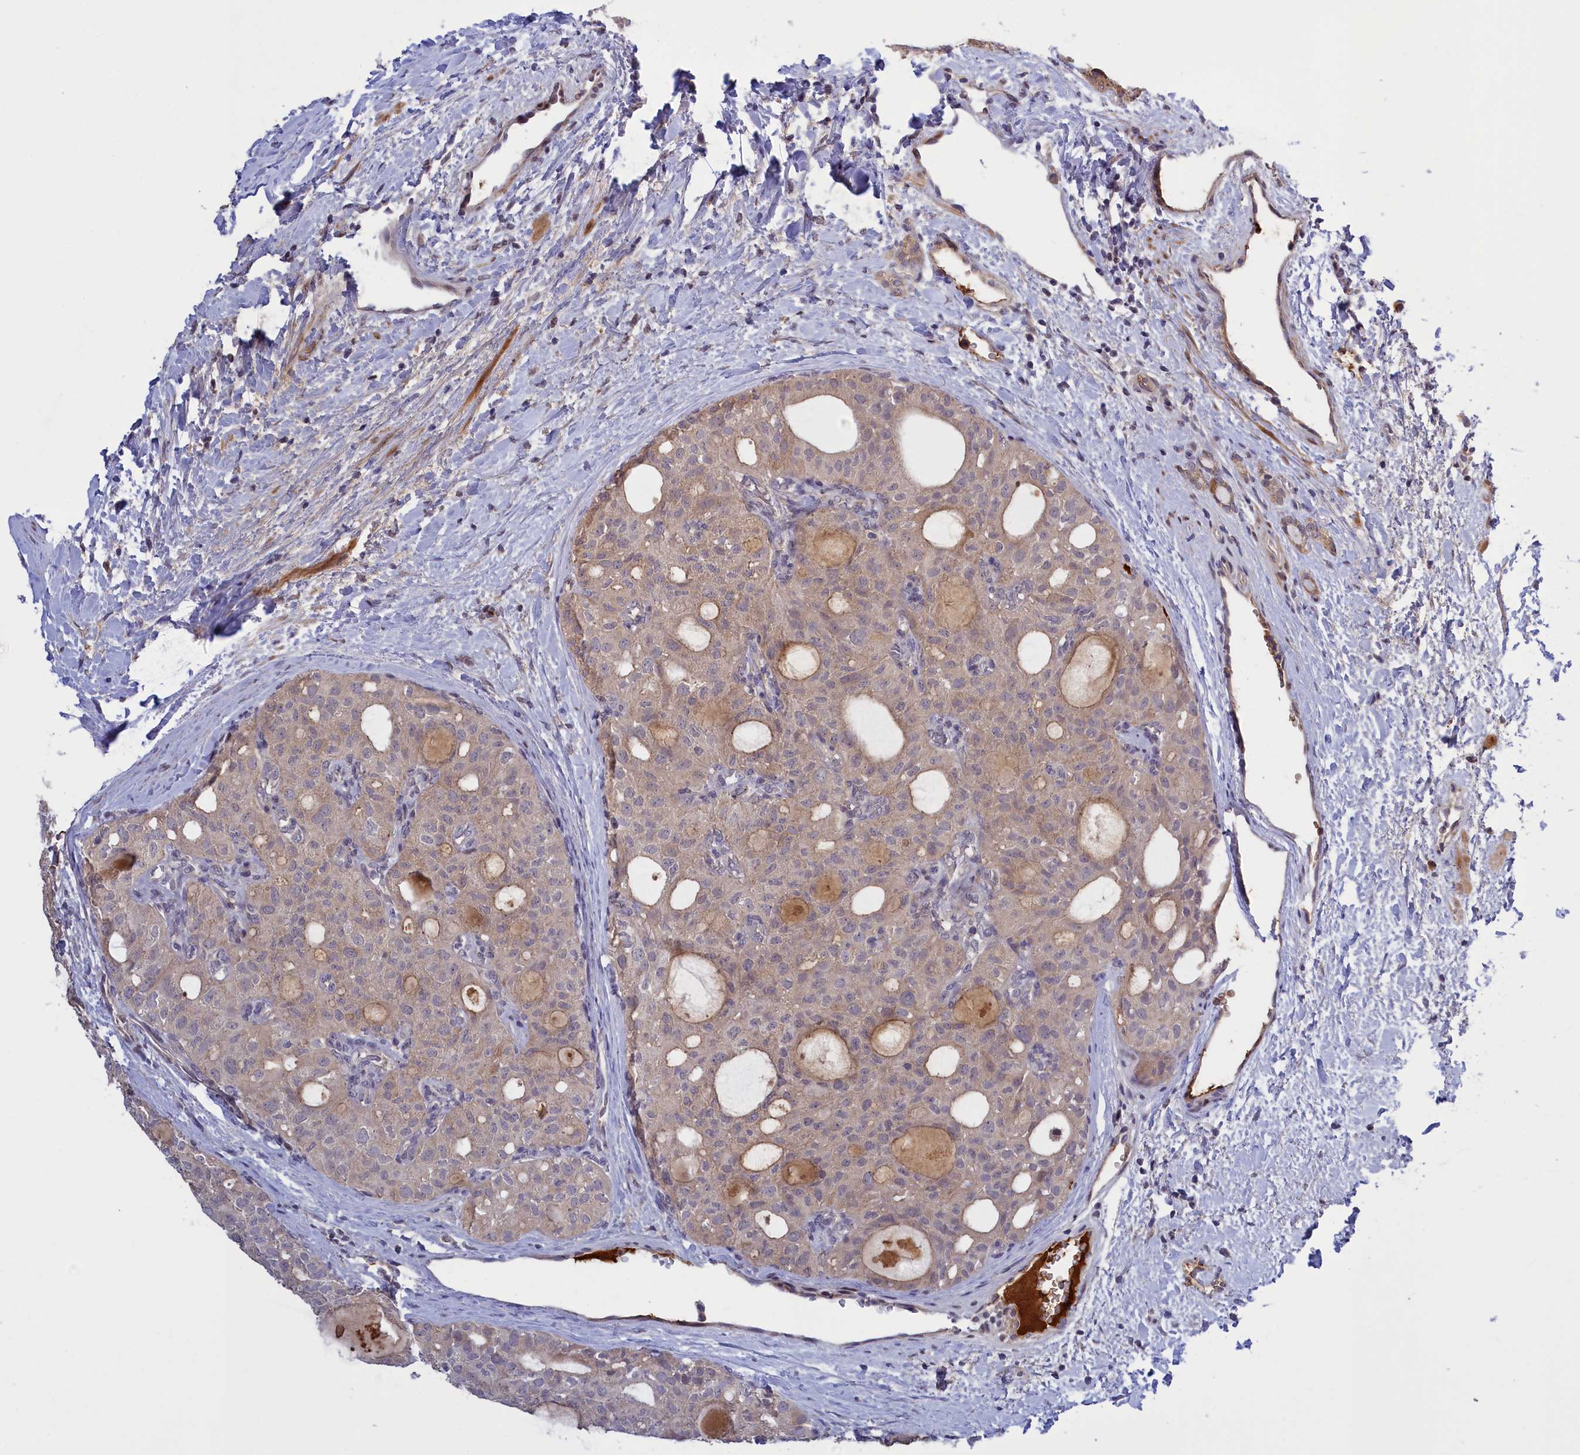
{"staining": {"intensity": "weak", "quantity": "<25%", "location": "cytoplasmic/membranous"}, "tissue": "thyroid cancer", "cell_type": "Tumor cells", "image_type": "cancer", "snomed": [{"axis": "morphology", "description": "Follicular adenoma carcinoma, NOS"}, {"axis": "topography", "description": "Thyroid gland"}], "caption": "Protein analysis of thyroid follicular adenoma carcinoma demonstrates no significant positivity in tumor cells. (Immunohistochemistry (ihc), brightfield microscopy, high magnification).", "gene": "RRAD", "patient": {"sex": "male", "age": 75}}